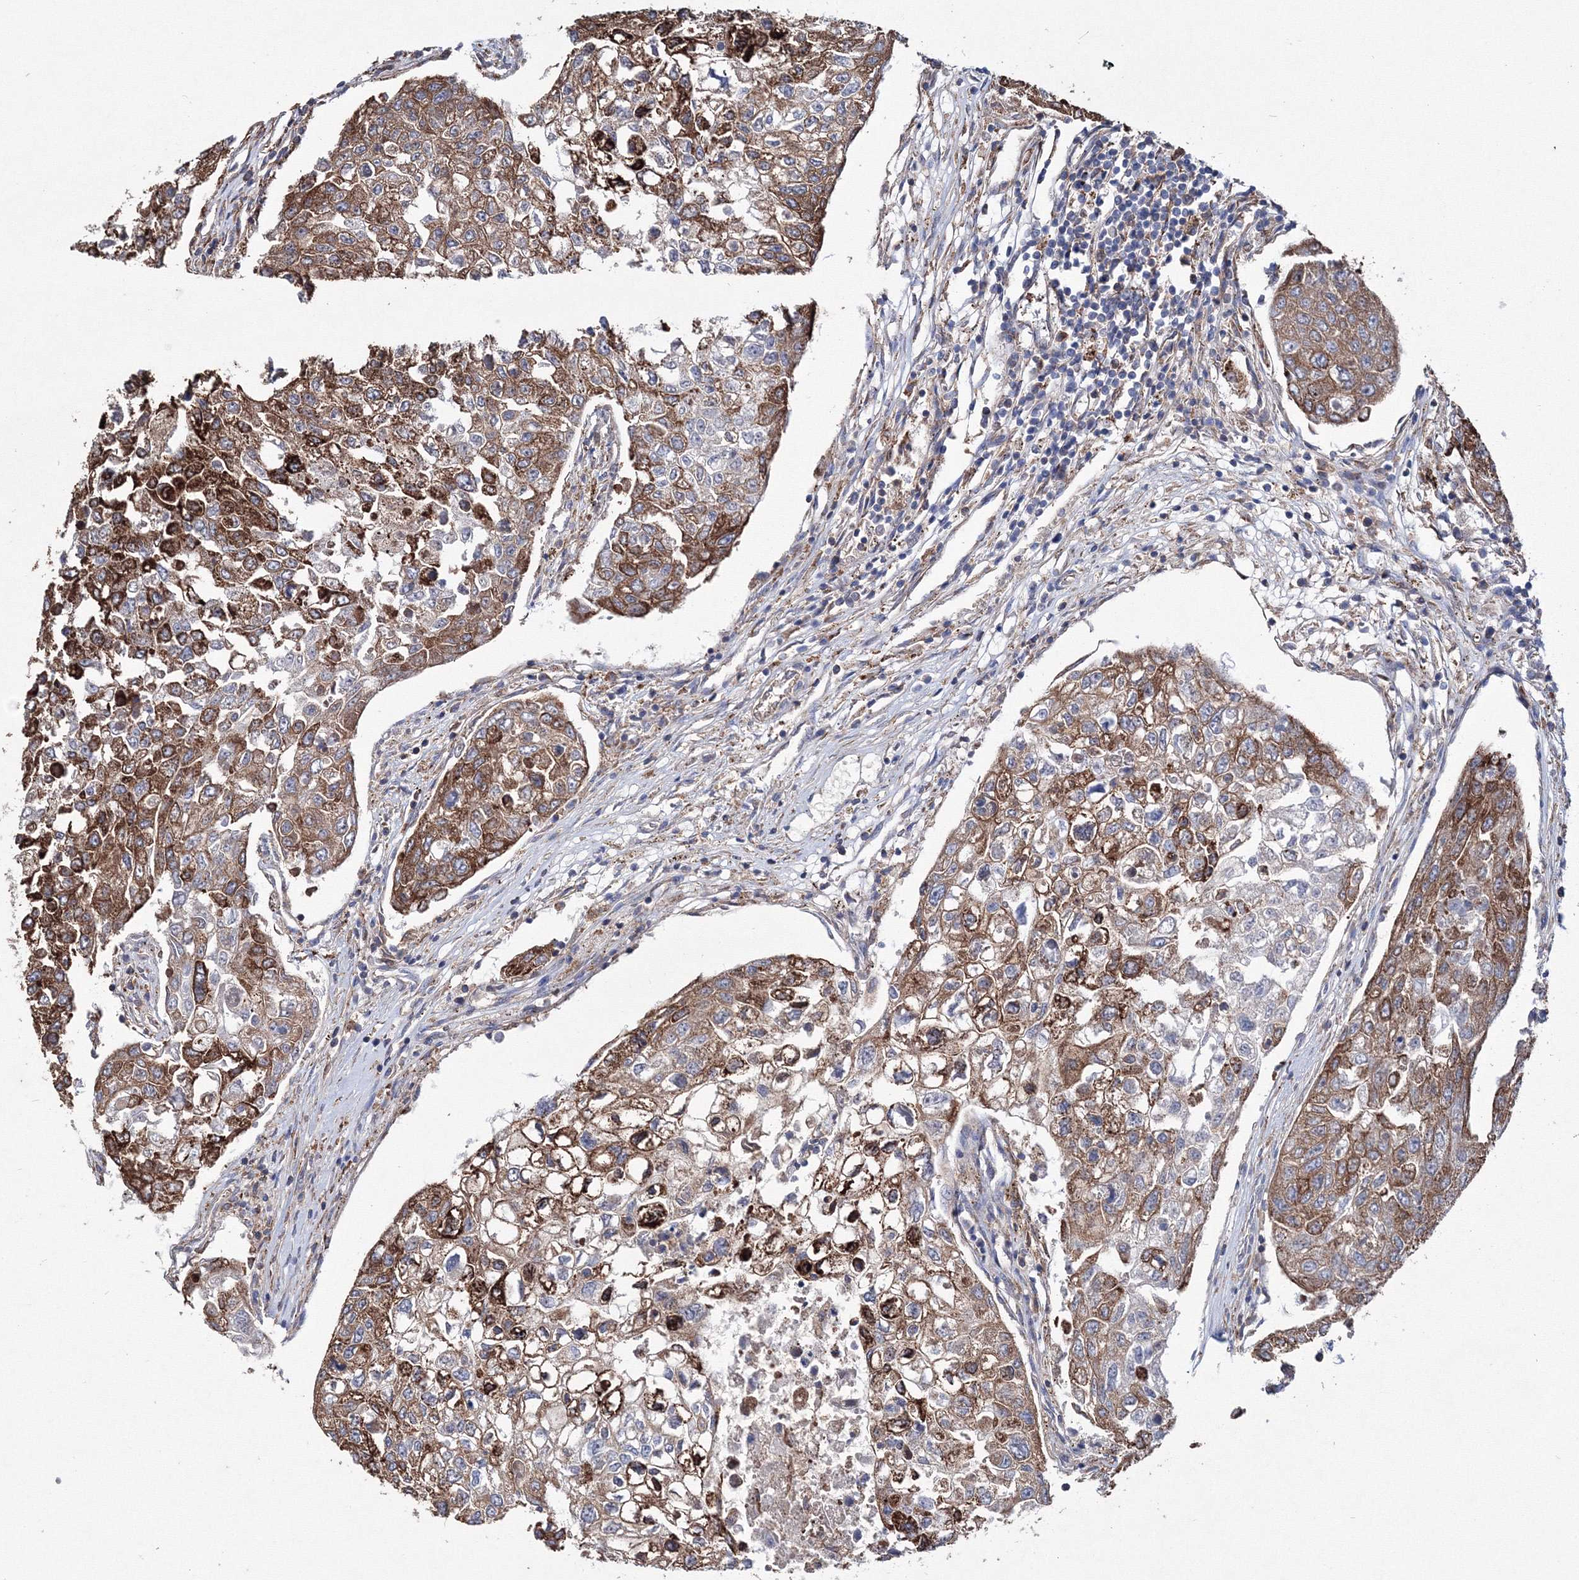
{"staining": {"intensity": "strong", "quantity": "25%-75%", "location": "cytoplasmic/membranous"}, "tissue": "urothelial cancer", "cell_type": "Tumor cells", "image_type": "cancer", "snomed": [{"axis": "morphology", "description": "Urothelial carcinoma, High grade"}, {"axis": "topography", "description": "Lymph node"}, {"axis": "topography", "description": "Urinary bladder"}], "caption": "Urothelial carcinoma (high-grade) stained with a protein marker reveals strong staining in tumor cells.", "gene": "VPS8", "patient": {"sex": "male", "age": 51}}